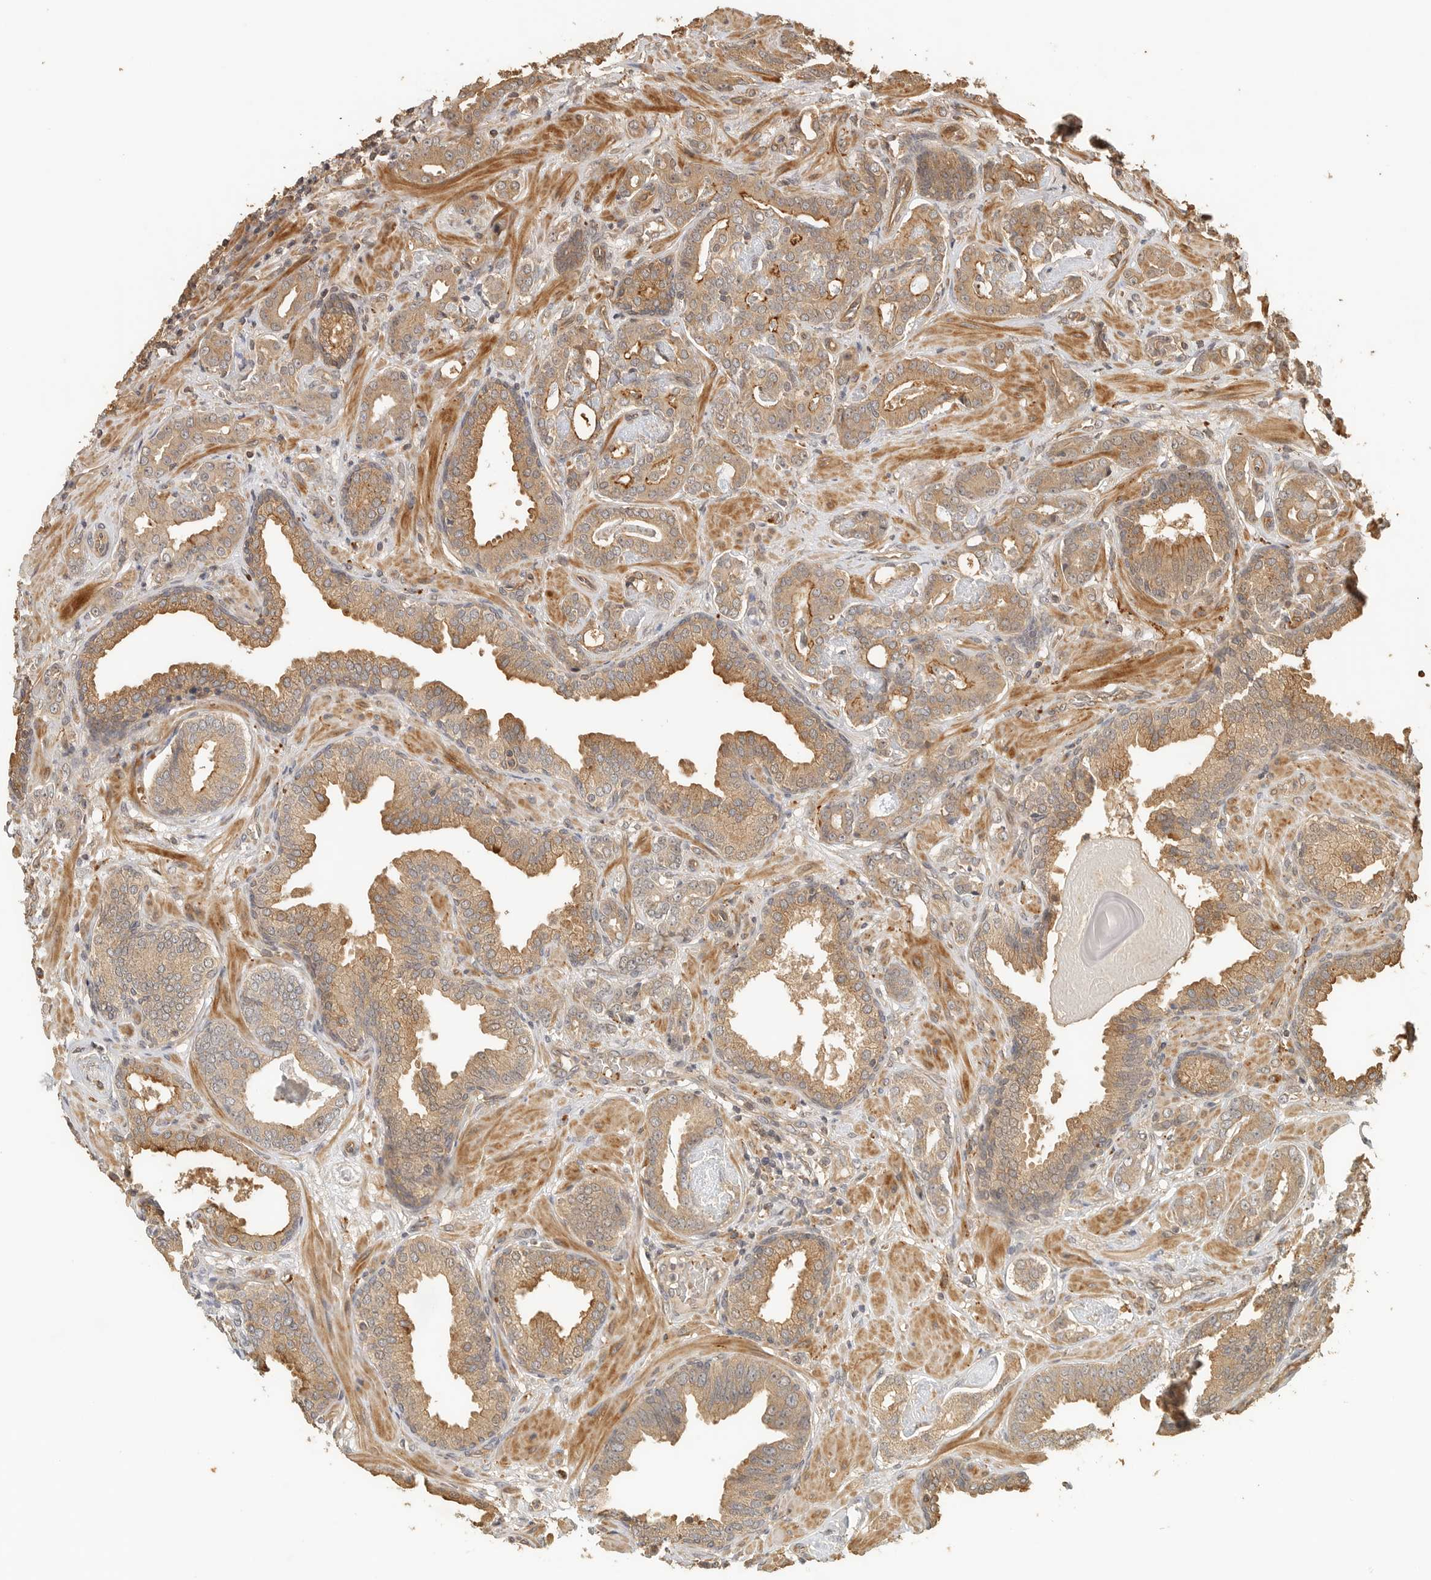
{"staining": {"intensity": "moderate", "quantity": ">75%", "location": "cytoplasmic/membranous"}, "tissue": "prostate cancer", "cell_type": "Tumor cells", "image_type": "cancer", "snomed": [{"axis": "morphology", "description": "Adenocarcinoma, Low grade"}, {"axis": "topography", "description": "Prostate"}], "caption": "Protein staining of low-grade adenocarcinoma (prostate) tissue displays moderate cytoplasmic/membranous staining in about >75% of tumor cells.", "gene": "OTUD6B", "patient": {"sex": "male", "age": 53}}